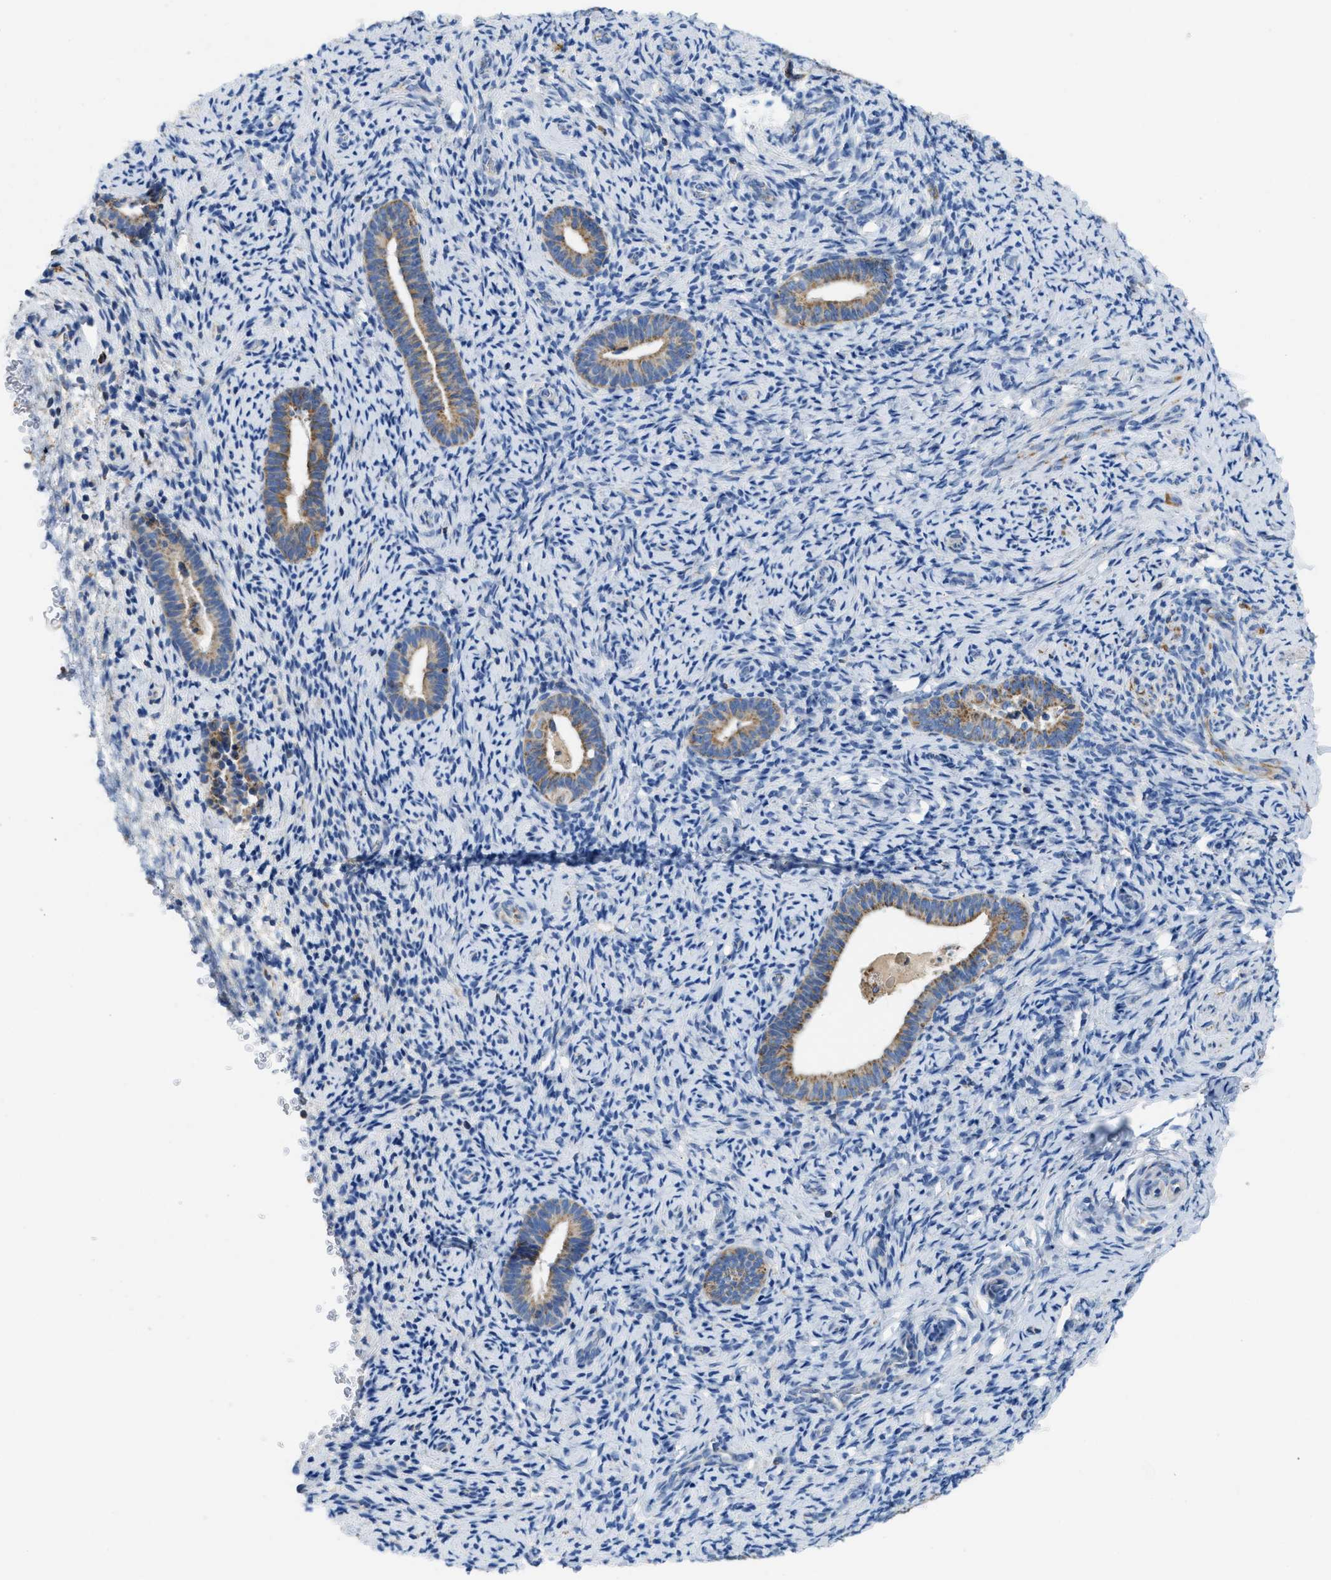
{"staining": {"intensity": "negative", "quantity": "none", "location": "none"}, "tissue": "endometrium", "cell_type": "Cells in endometrial stroma", "image_type": "normal", "snomed": [{"axis": "morphology", "description": "Normal tissue, NOS"}, {"axis": "topography", "description": "Endometrium"}], "caption": "Immunohistochemical staining of normal human endometrium displays no significant expression in cells in endometrial stroma. Brightfield microscopy of immunohistochemistry stained with DAB (brown) and hematoxylin (blue), captured at high magnification.", "gene": "SLC25A13", "patient": {"sex": "female", "age": 51}}